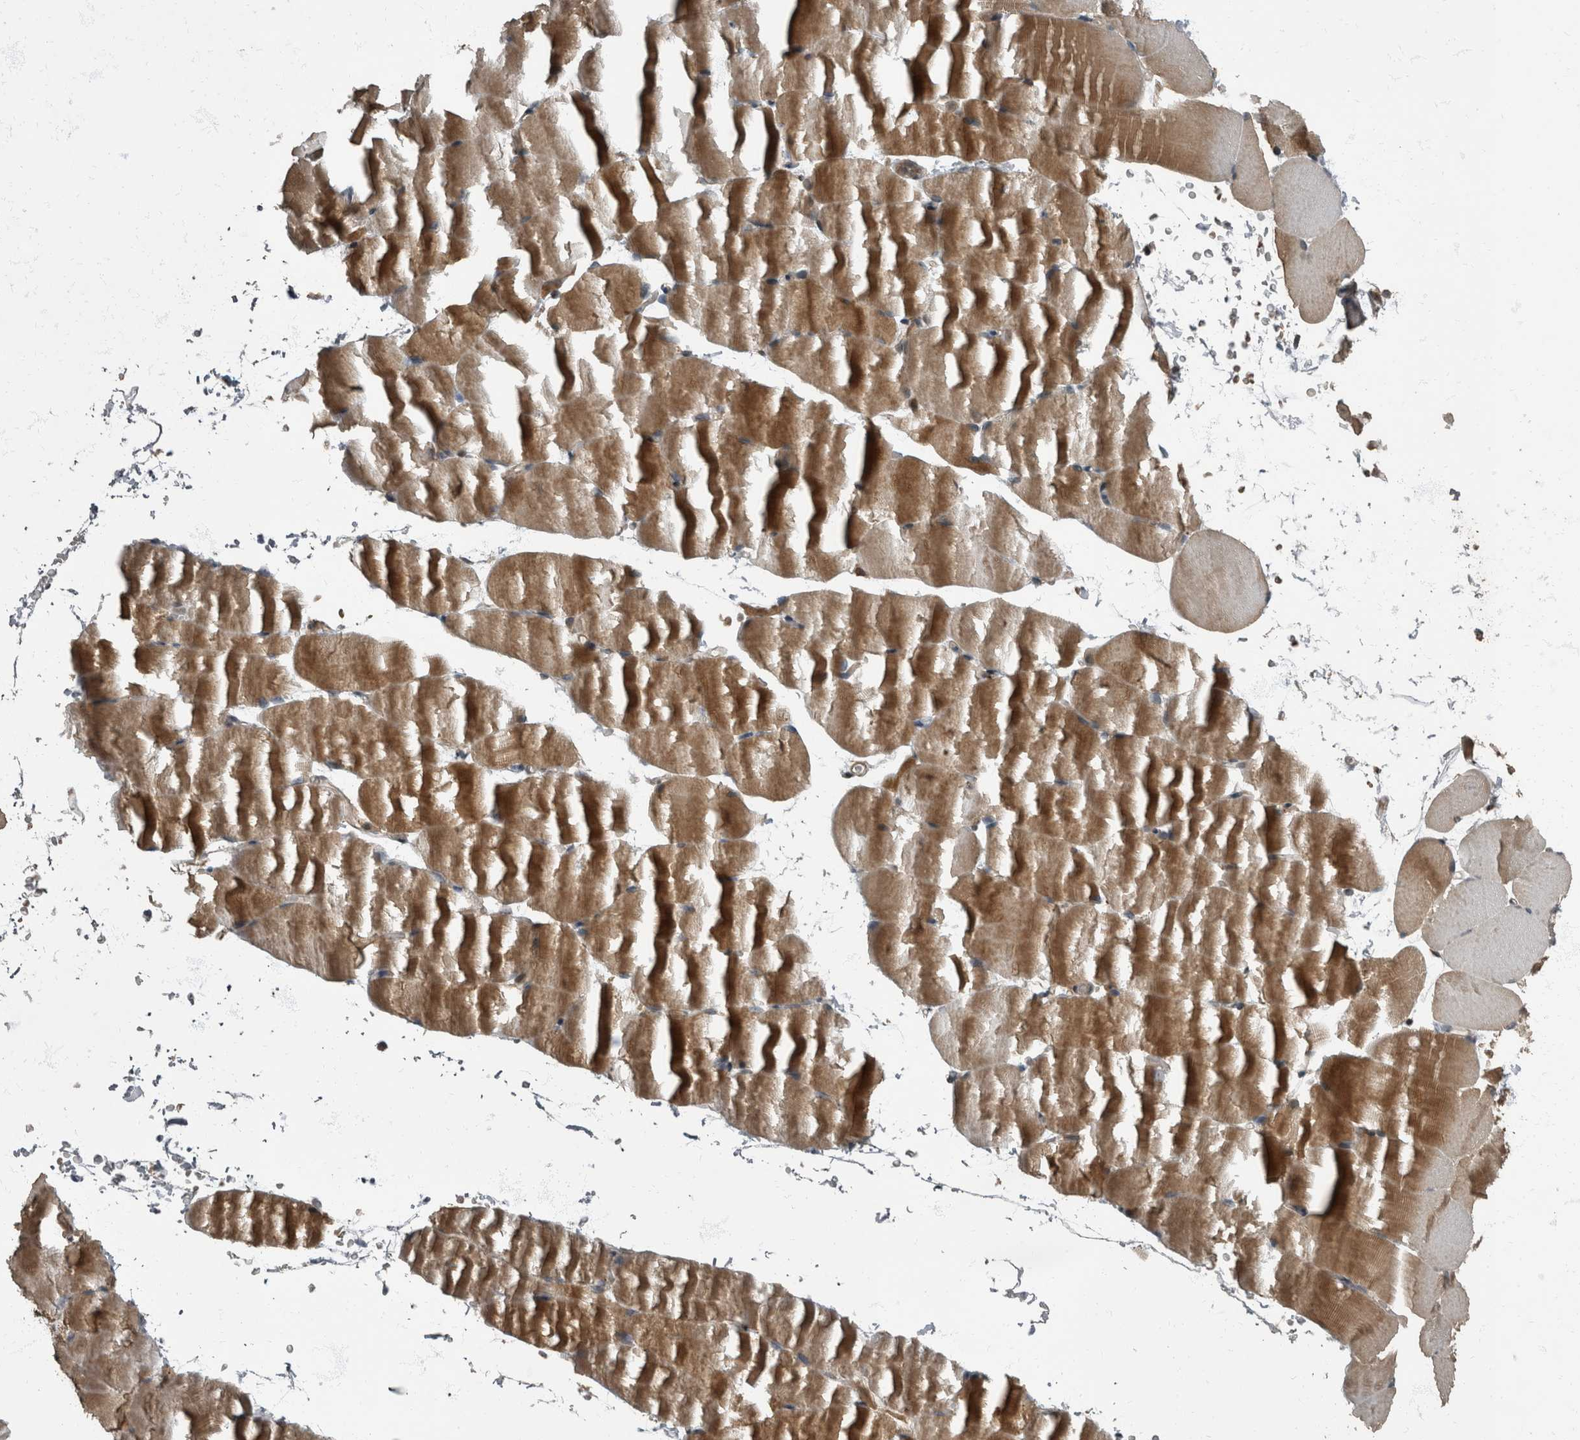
{"staining": {"intensity": "moderate", "quantity": ">75%", "location": "cytoplasmic/membranous"}, "tissue": "skeletal muscle", "cell_type": "Myocytes", "image_type": "normal", "snomed": [{"axis": "morphology", "description": "Normal tissue, NOS"}, {"axis": "topography", "description": "Skeletal muscle"}, {"axis": "topography", "description": "Parathyroid gland"}], "caption": "Myocytes demonstrate medium levels of moderate cytoplasmic/membranous staining in about >75% of cells in normal human skeletal muscle. (DAB (3,3'-diaminobenzidine) = brown stain, brightfield microscopy at high magnification).", "gene": "RABGGTB", "patient": {"sex": "female", "age": 37}}